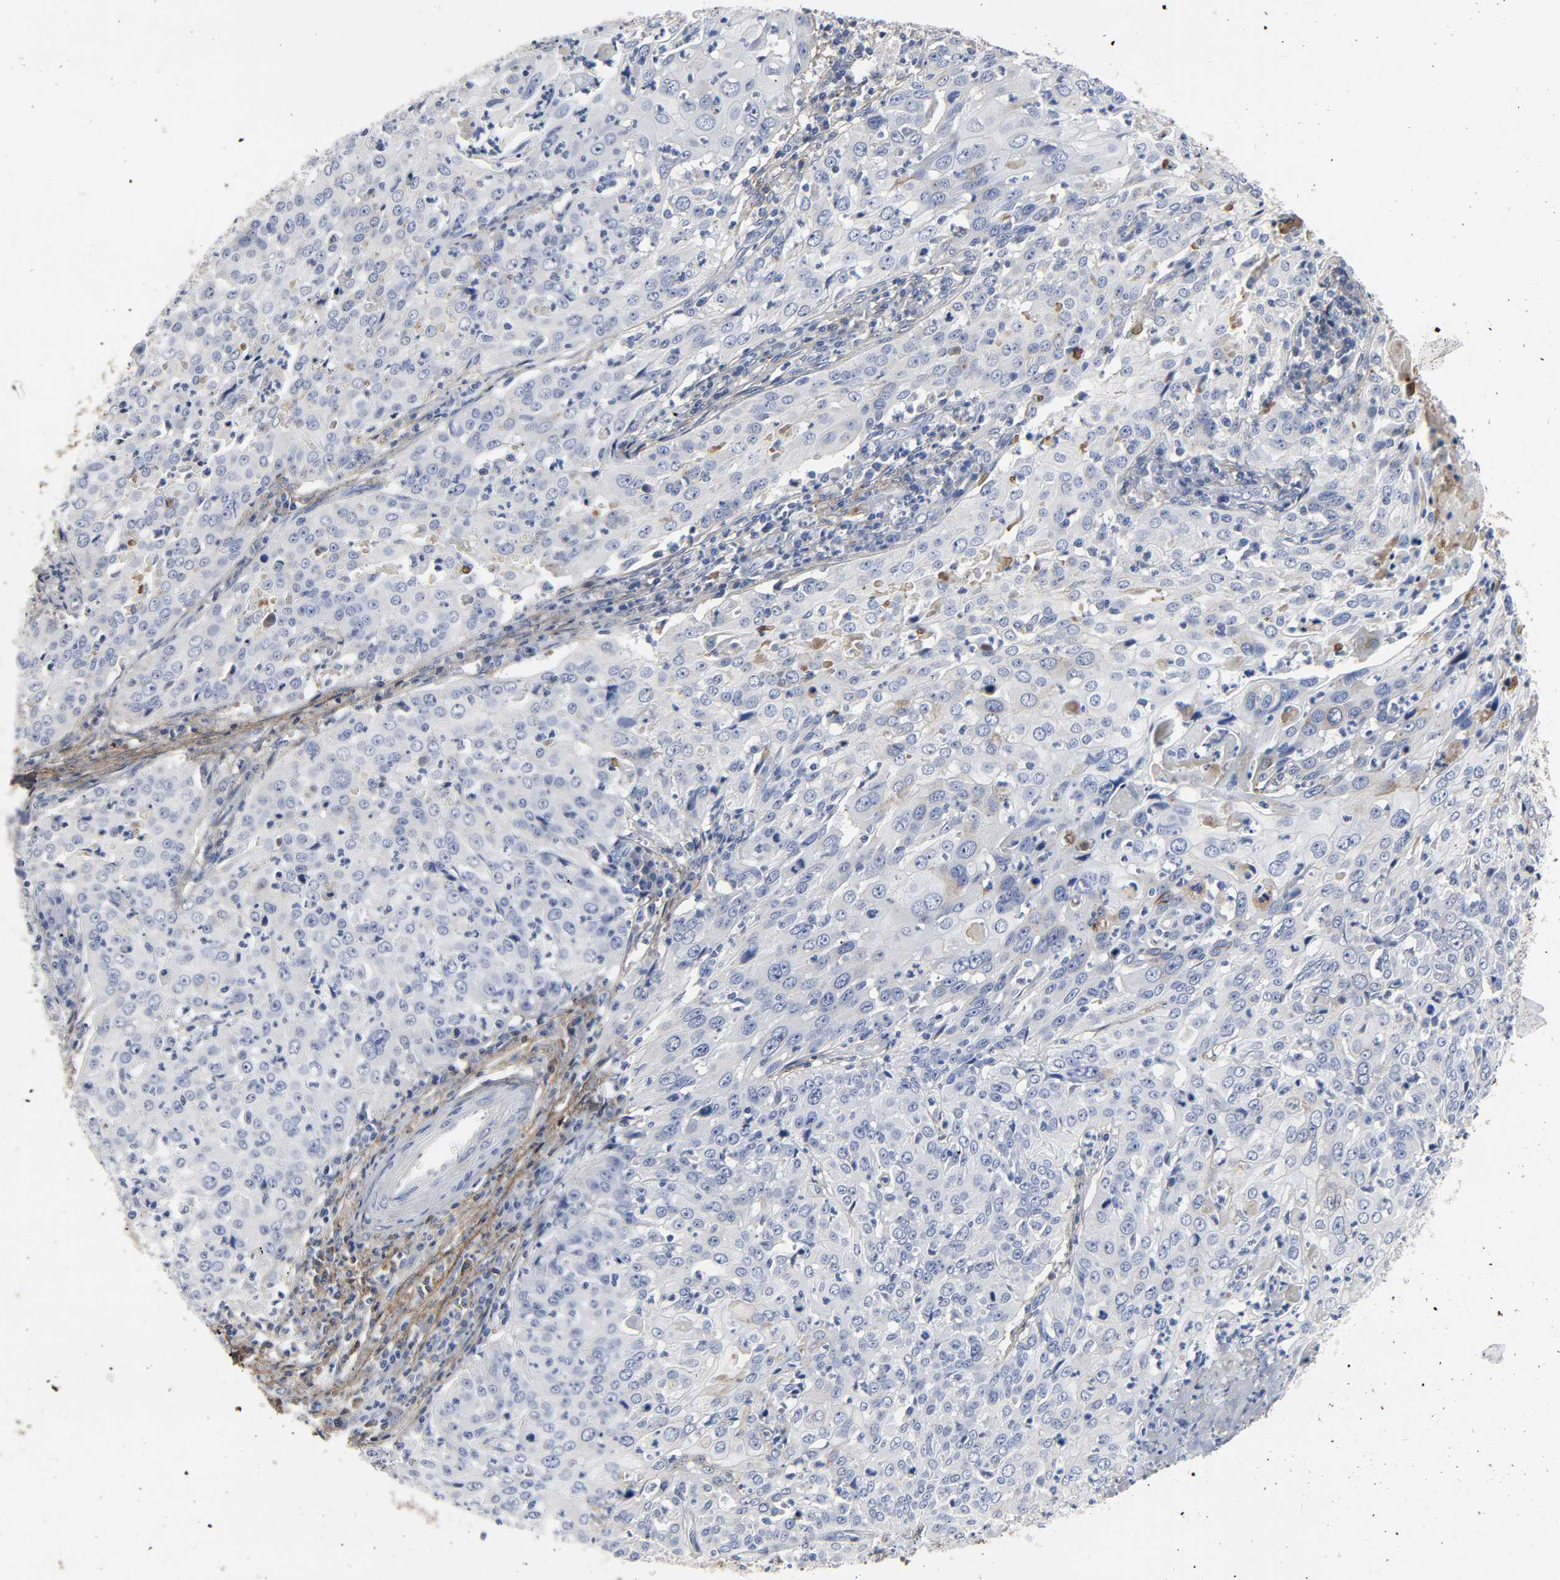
{"staining": {"intensity": "negative", "quantity": "none", "location": "none"}, "tissue": "cervical cancer", "cell_type": "Tumor cells", "image_type": "cancer", "snomed": [{"axis": "morphology", "description": "Squamous cell carcinoma, NOS"}, {"axis": "topography", "description": "Cervix"}], "caption": "Tumor cells are negative for protein expression in human cervical cancer (squamous cell carcinoma).", "gene": "FBLN1", "patient": {"sex": "female", "age": 39}}